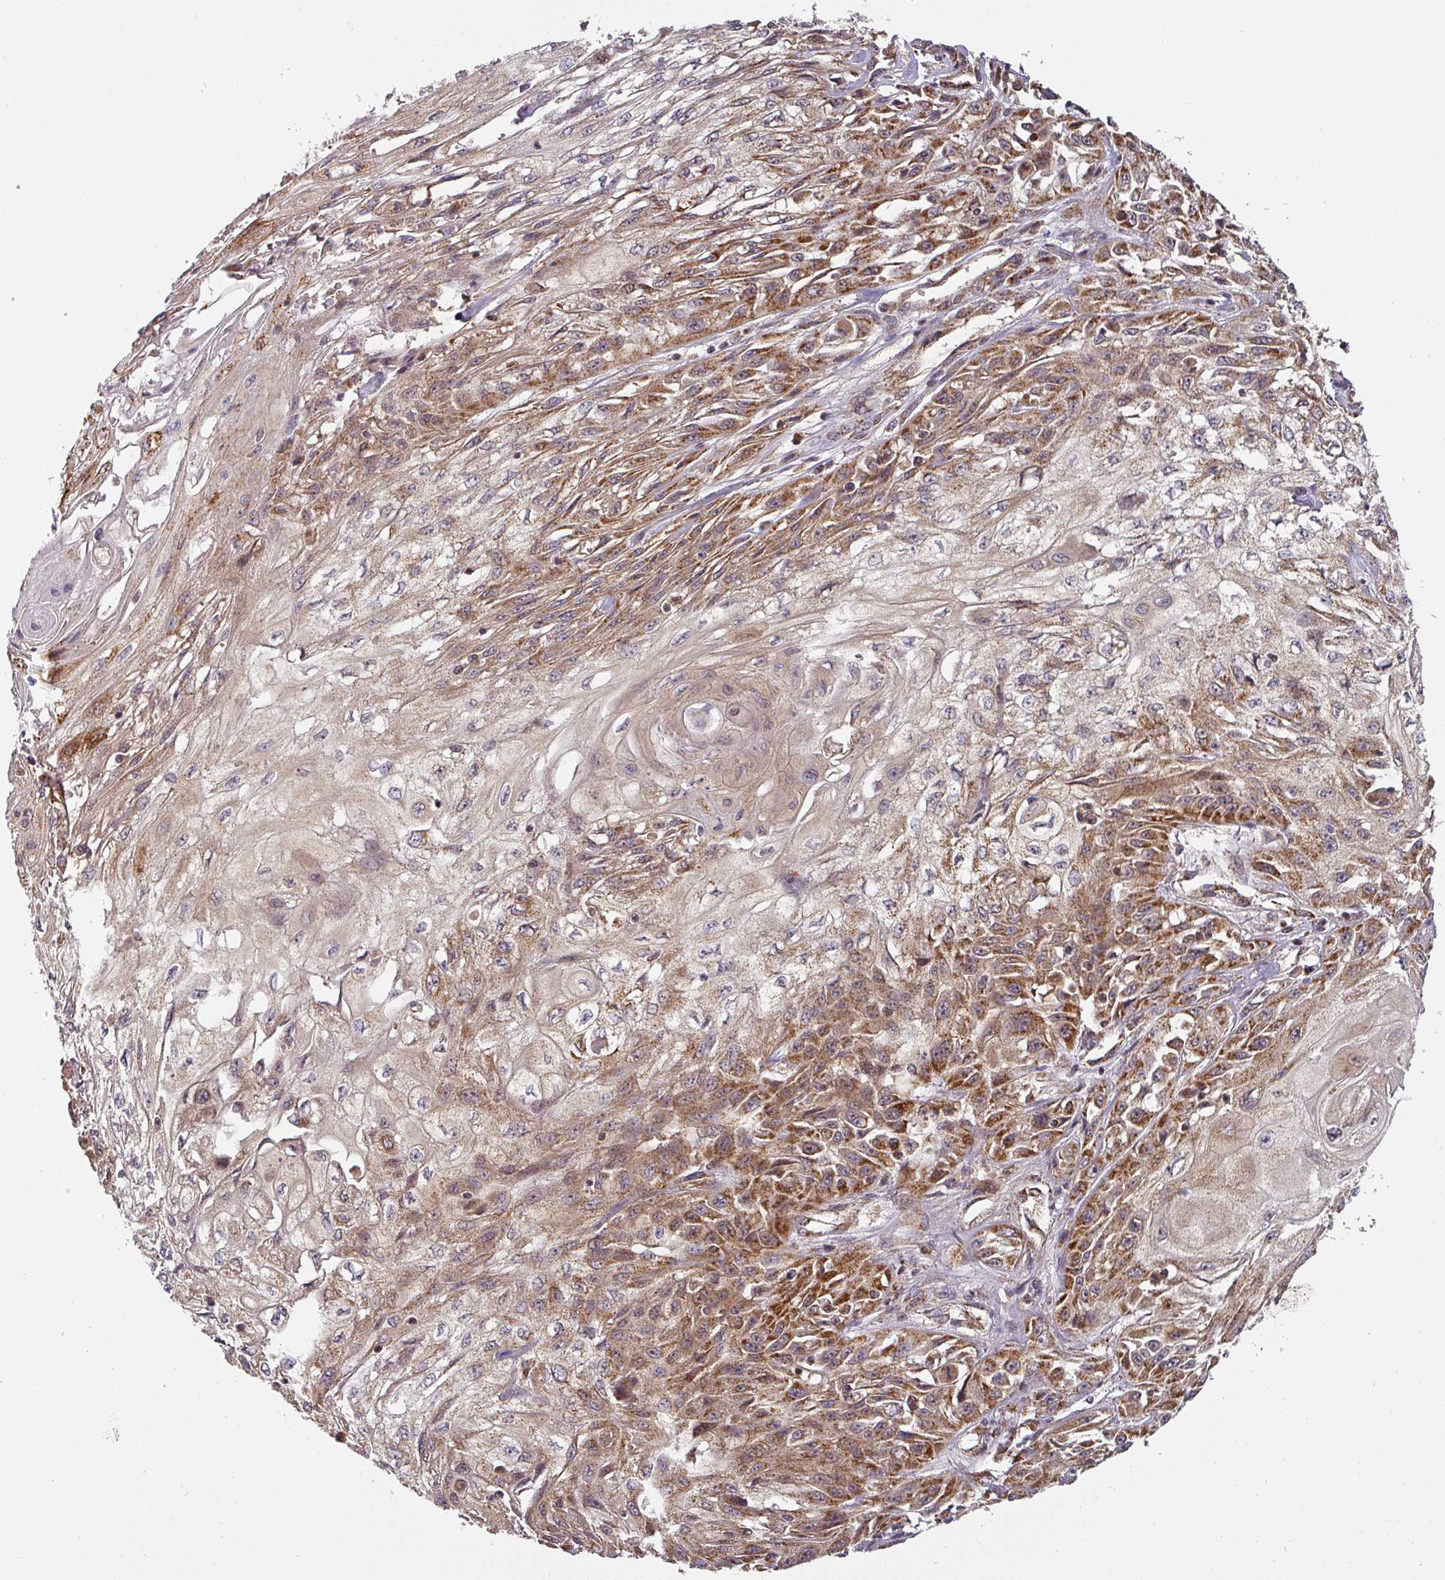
{"staining": {"intensity": "strong", "quantity": "25%-75%", "location": "cytoplasmic/membranous"}, "tissue": "skin cancer", "cell_type": "Tumor cells", "image_type": "cancer", "snomed": [{"axis": "morphology", "description": "Squamous cell carcinoma, NOS"}, {"axis": "morphology", "description": "Squamous cell carcinoma, metastatic, NOS"}, {"axis": "topography", "description": "Skin"}, {"axis": "topography", "description": "Lymph node"}], "caption": "A high-resolution photomicrograph shows immunohistochemistry (IHC) staining of metastatic squamous cell carcinoma (skin), which shows strong cytoplasmic/membranous expression in about 25%-75% of tumor cells.", "gene": "MRPS16", "patient": {"sex": "male", "age": 75}}